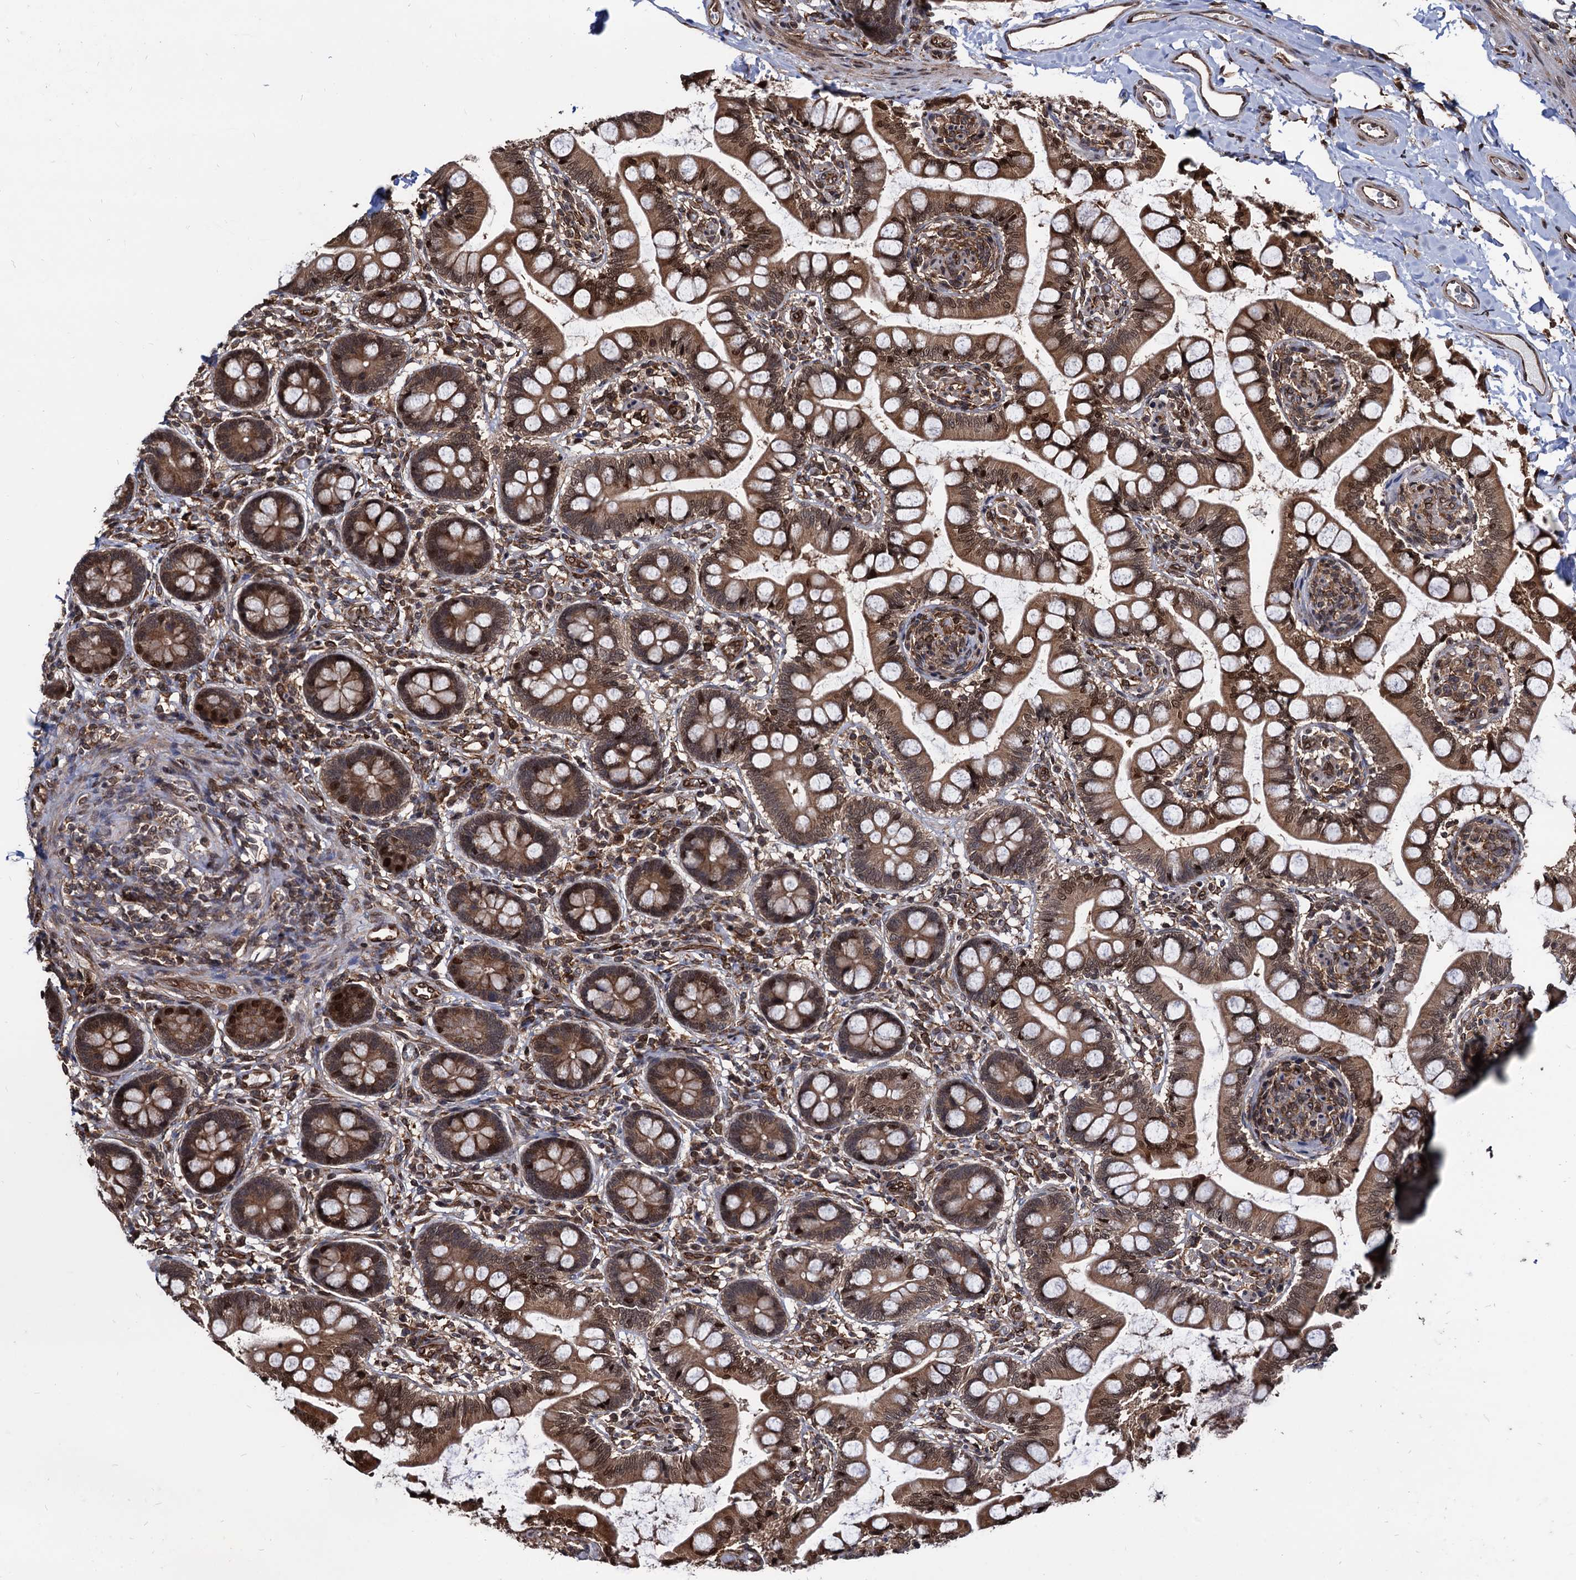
{"staining": {"intensity": "strong", "quantity": ">75%", "location": "cytoplasmic/membranous,nuclear"}, "tissue": "small intestine", "cell_type": "Glandular cells", "image_type": "normal", "snomed": [{"axis": "morphology", "description": "Normal tissue, NOS"}, {"axis": "topography", "description": "Small intestine"}], "caption": "Immunohistochemical staining of normal human small intestine displays strong cytoplasmic/membranous,nuclear protein expression in approximately >75% of glandular cells. The staining was performed using DAB (3,3'-diaminobenzidine) to visualize the protein expression in brown, while the nuclei were stained in blue with hematoxylin (Magnification: 20x).", "gene": "ANKRD12", "patient": {"sex": "male", "age": 52}}